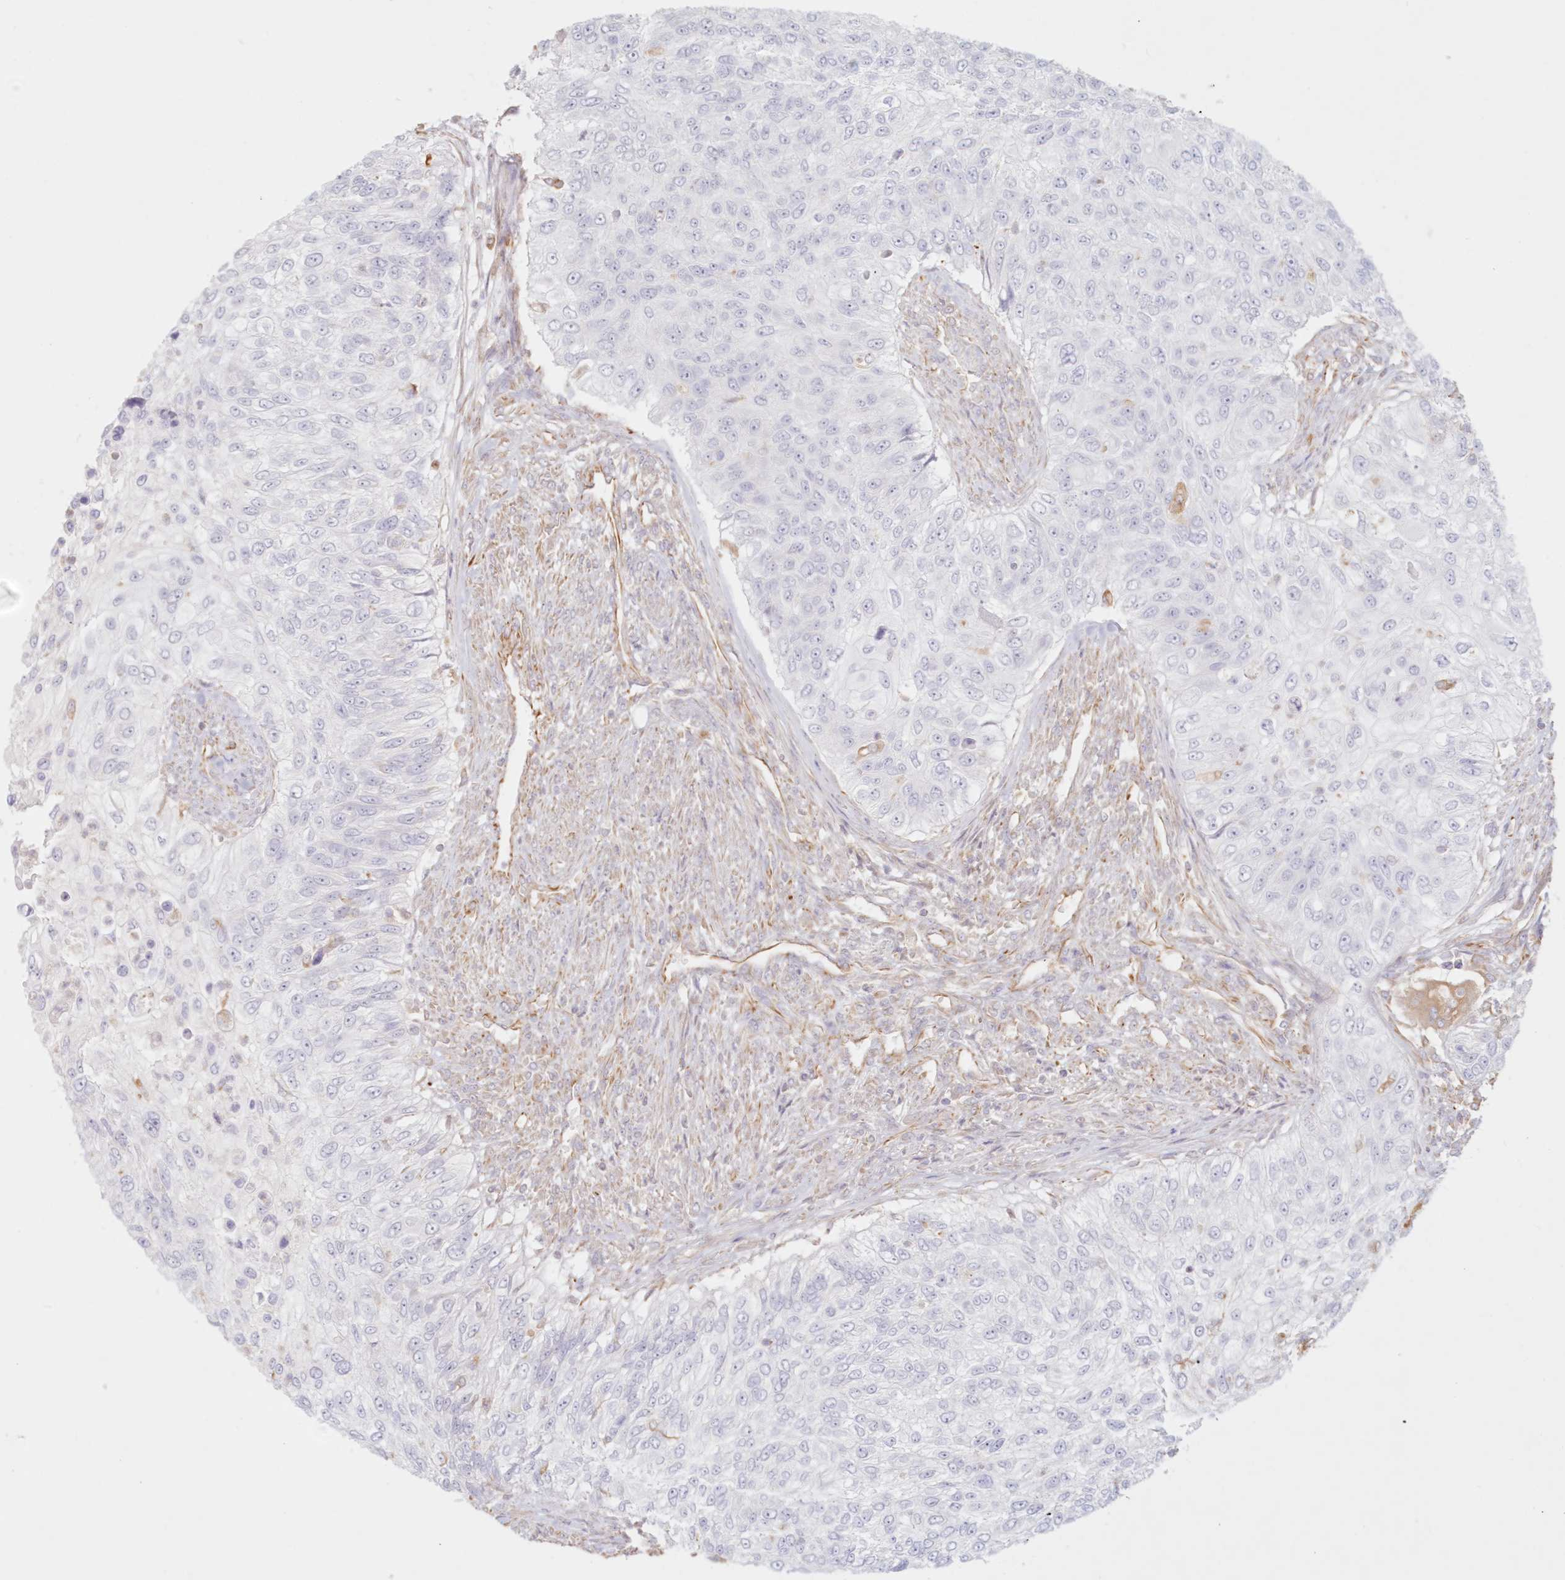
{"staining": {"intensity": "negative", "quantity": "none", "location": "none"}, "tissue": "urothelial cancer", "cell_type": "Tumor cells", "image_type": "cancer", "snomed": [{"axis": "morphology", "description": "Urothelial carcinoma, High grade"}, {"axis": "topography", "description": "Urinary bladder"}], "caption": "DAB (3,3'-diaminobenzidine) immunohistochemical staining of human urothelial cancer displays no significant staining in tumor cells.", "gene": "DMRTB1", "patient": {"sex": "female", "age": 60}}